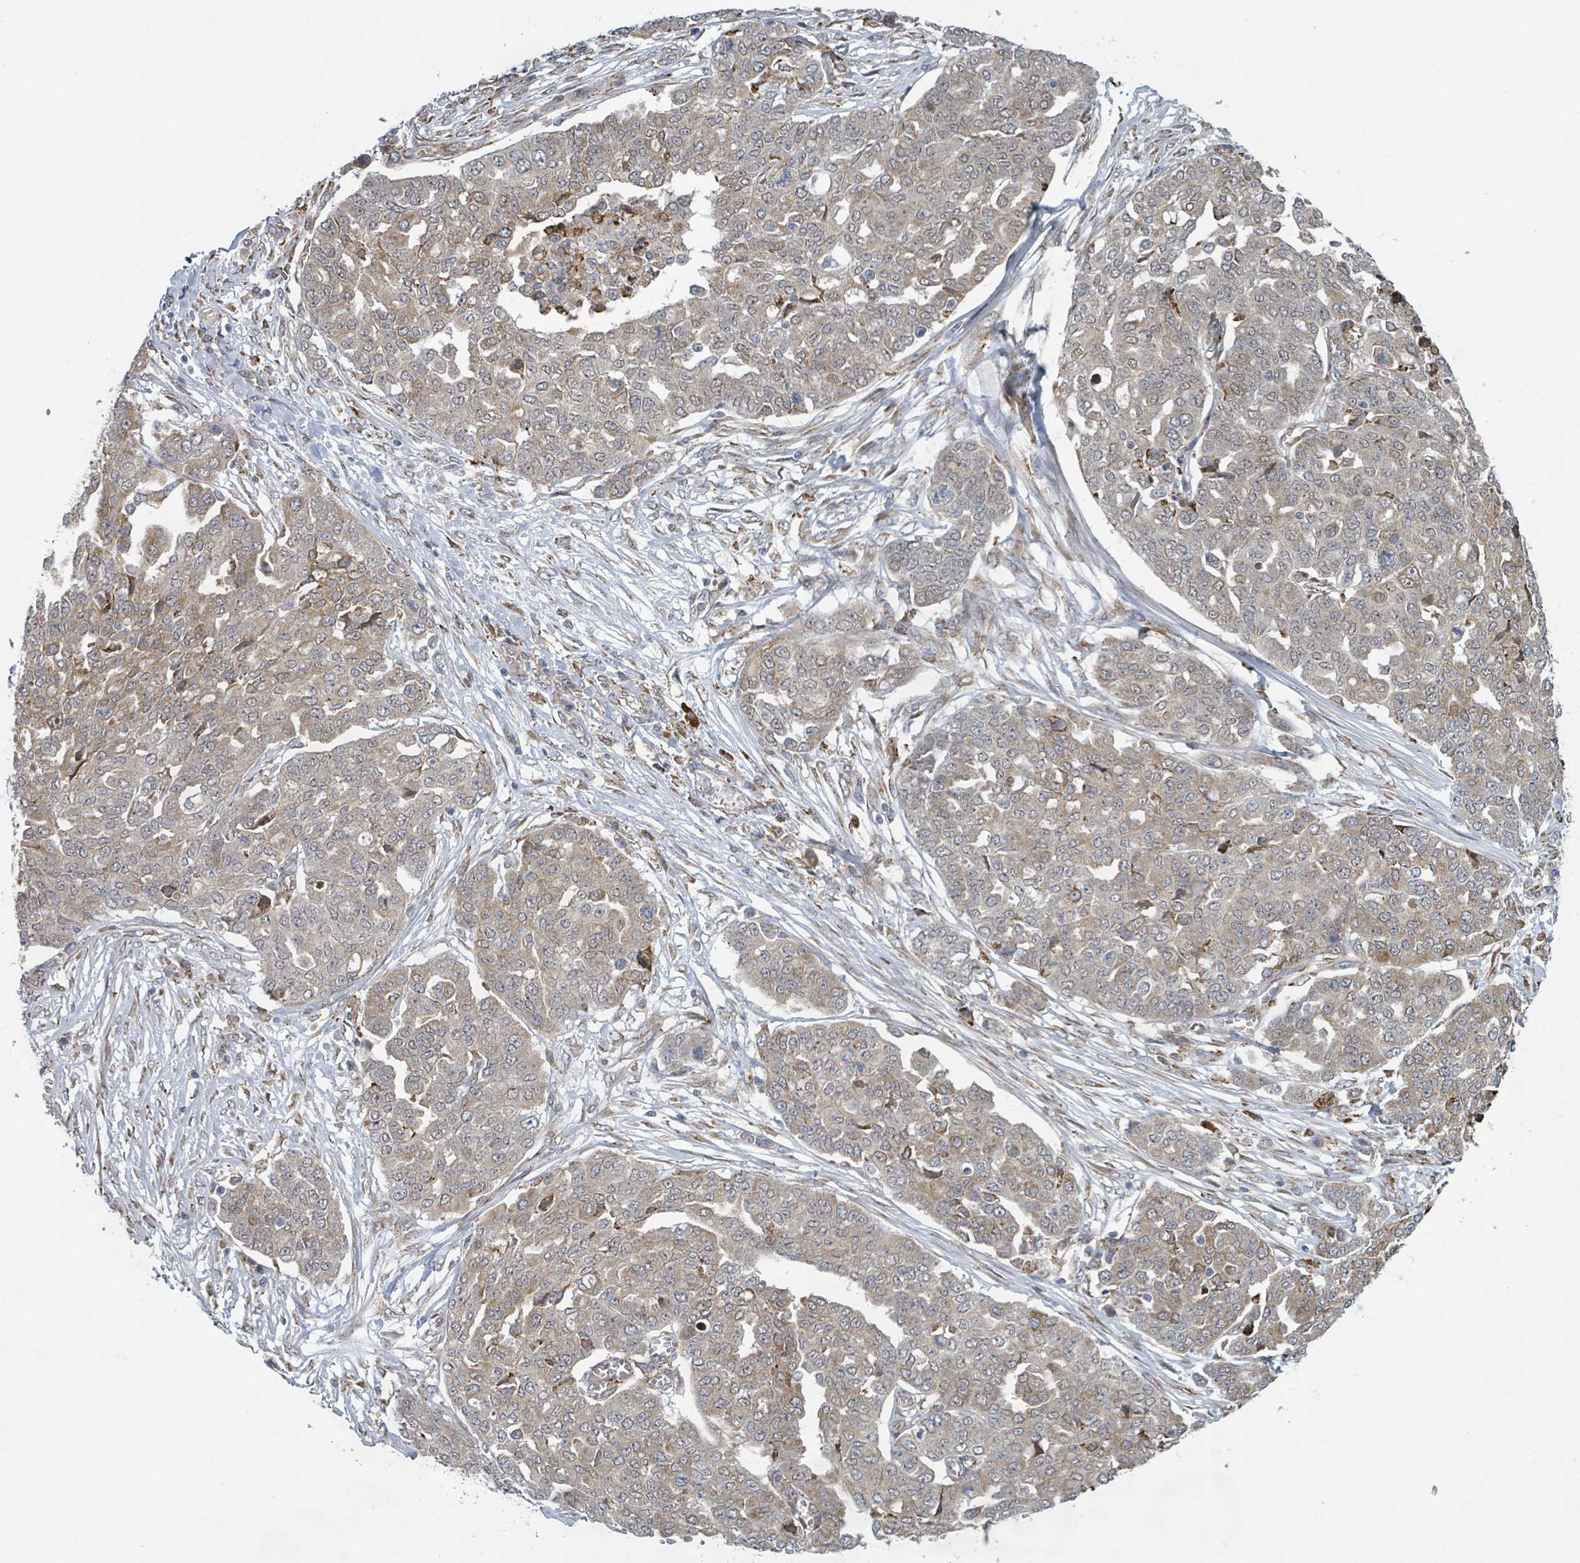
{"staining": {"intensity": "weak", "quantity": ">75%", "location": "cytoplasmic/membranous"}, "tissue": "ovarian cancer", "cell_type": "Tumor cells", "image_type": "cancer", "snomed": [{"axis": "morphology", "description": "Cystadenocarcinoma, serous, NOS"}, {"axis": "topography", "description": "Soft tissue"}, {"axis": "topography", "description": "Ovary"}], "caption": "DAB immunohistochemical staining of human ovarian cancer displays weak cytoplasmic/membranous protein positivity in approximately >75% of tumor cells.", "gene": "SHROOM2", "patient": {"sex": "female", "age": 57}}